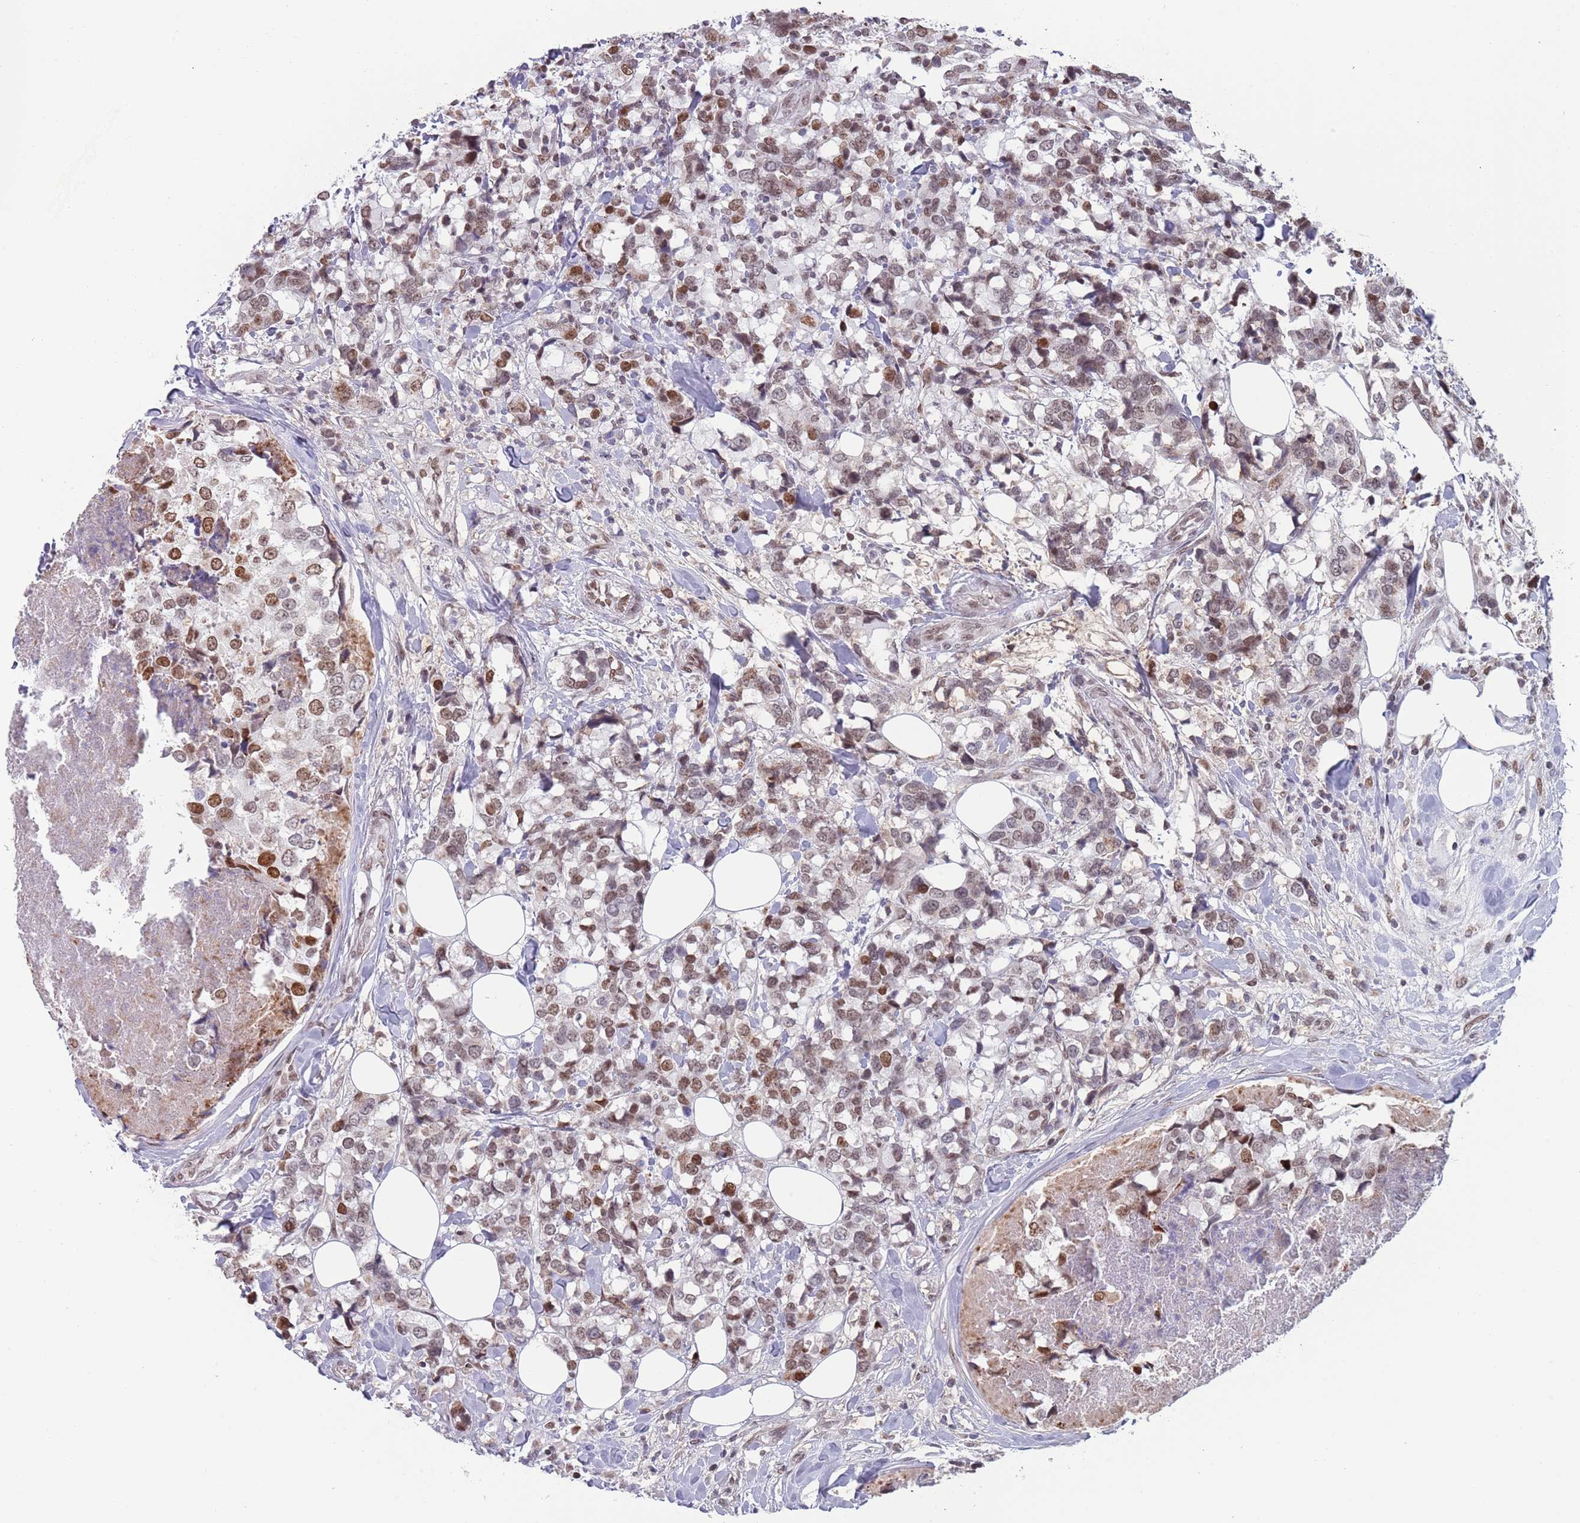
{"staining": {"intensity": "weak", "quantity": ">75%", "location": "nuclear"}, "tissue": "breast cancer", "cell_type": "Tumor cells", "image_type": "cancer", "snomed": [{"axis": "morphology", "description": "Lobular carcinoma"}, {"axis": "topography", "description": "Breast"}], "caption": "There is low levels of weak nuclear expression in tumor cells of breast cancer (lobular carcinoma), as demonstrated by immunohistochemical staining (brown color).", "gene": "MFSD12", "patient": {"sex": "female", "age": 59}}